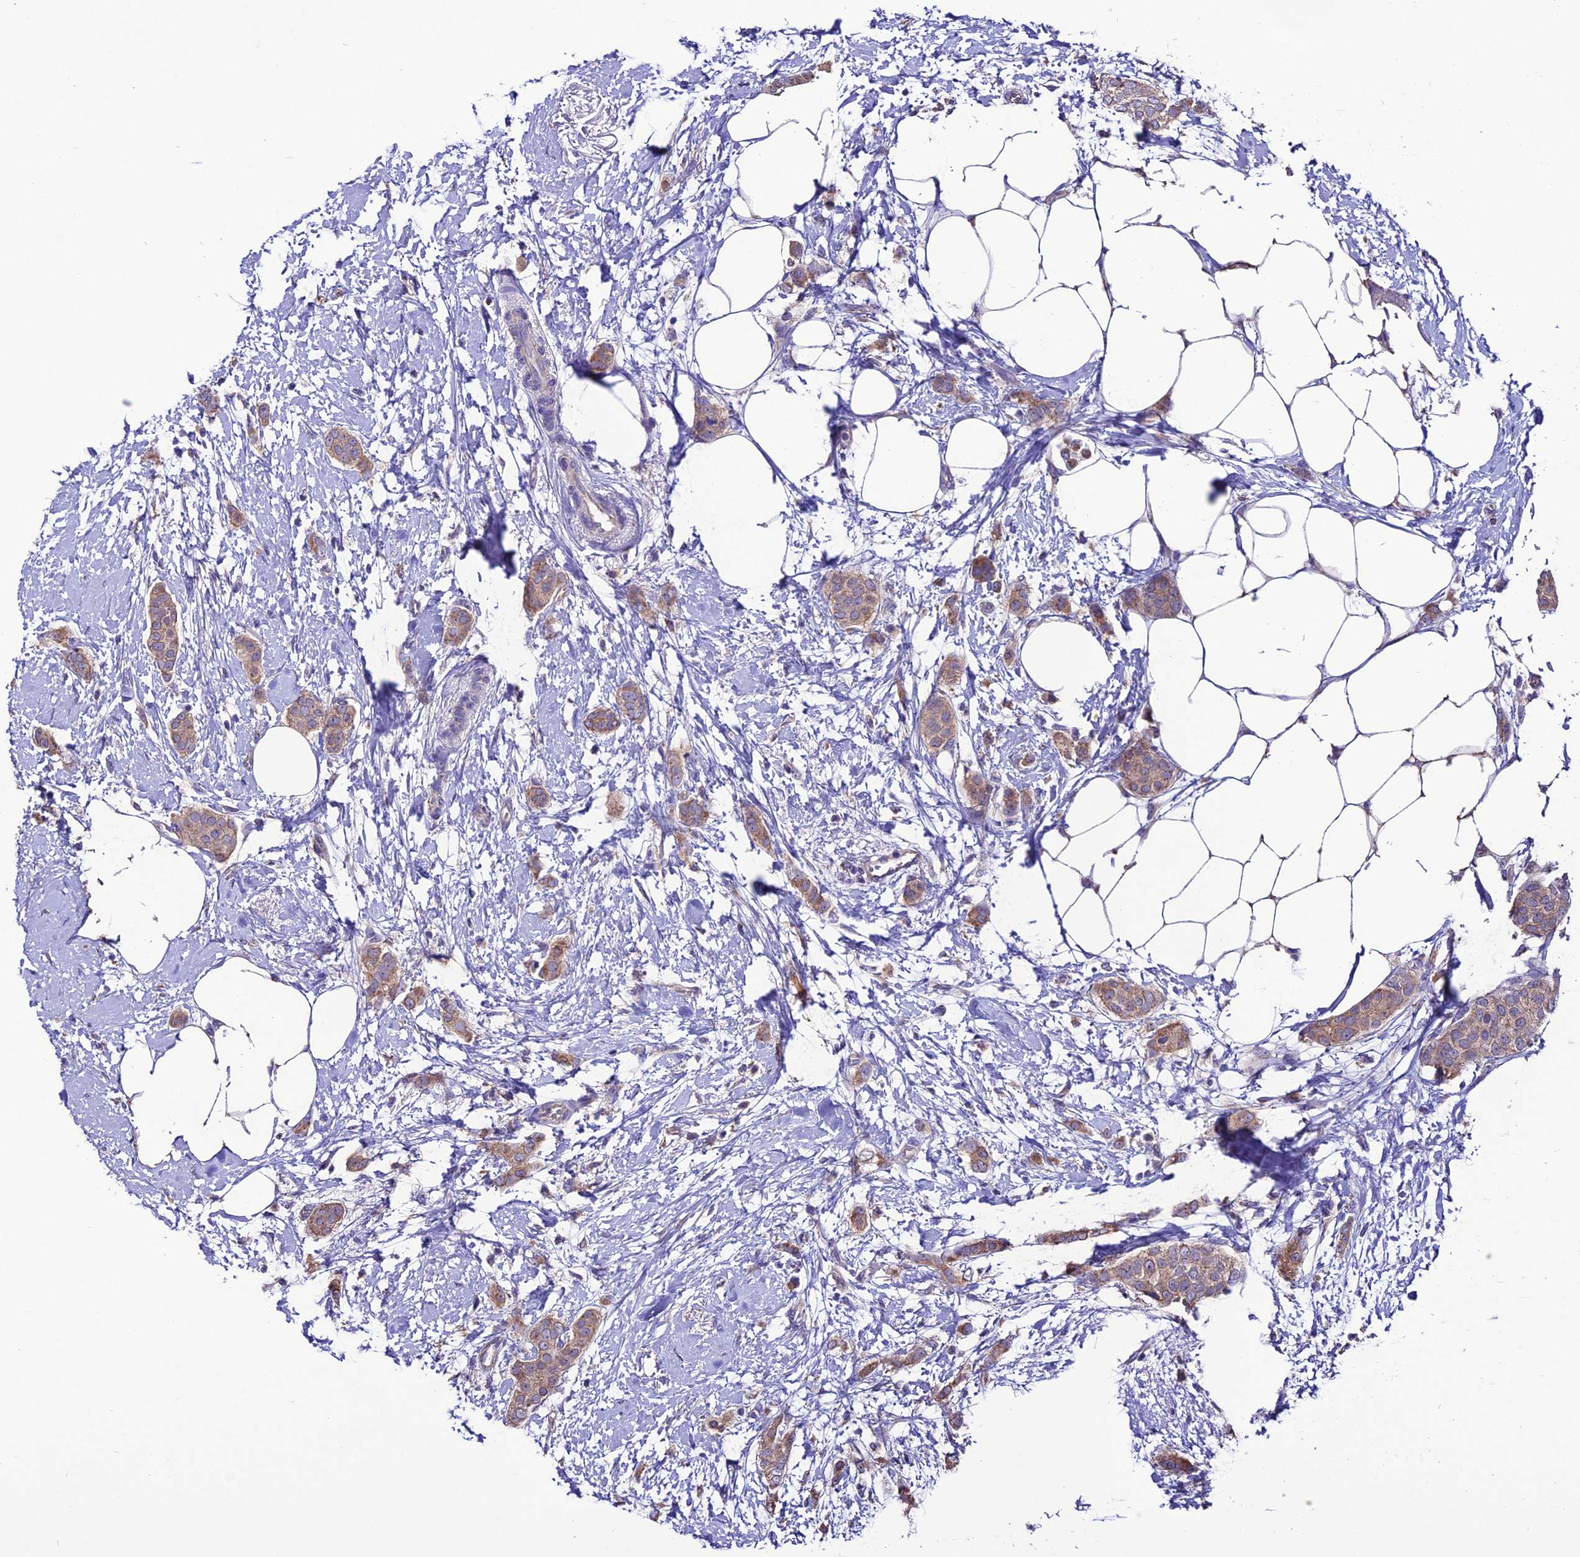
{"staining": {"intensity": "moderate", "quantity": ">75%", "location": "cytoplasmic/membranous"}, "tissue": "breast cancer", "cell_type": "Tumor cells", "image_type": "cancer", "snomed": [{"axis": "morphology", "description": "Duct carcinoma"}, {"axis": "topography", "description": "Breast"}], "caption": "This is a photomicrograph of immunohistochemistry (IHC) staining of breast invasive ductal carcinoma, which shows moderate staining in the cytoplasmic/membranous of tumor cells.", "gene": "HOGA1", "patient": {"sex": "female", "age": 72}}